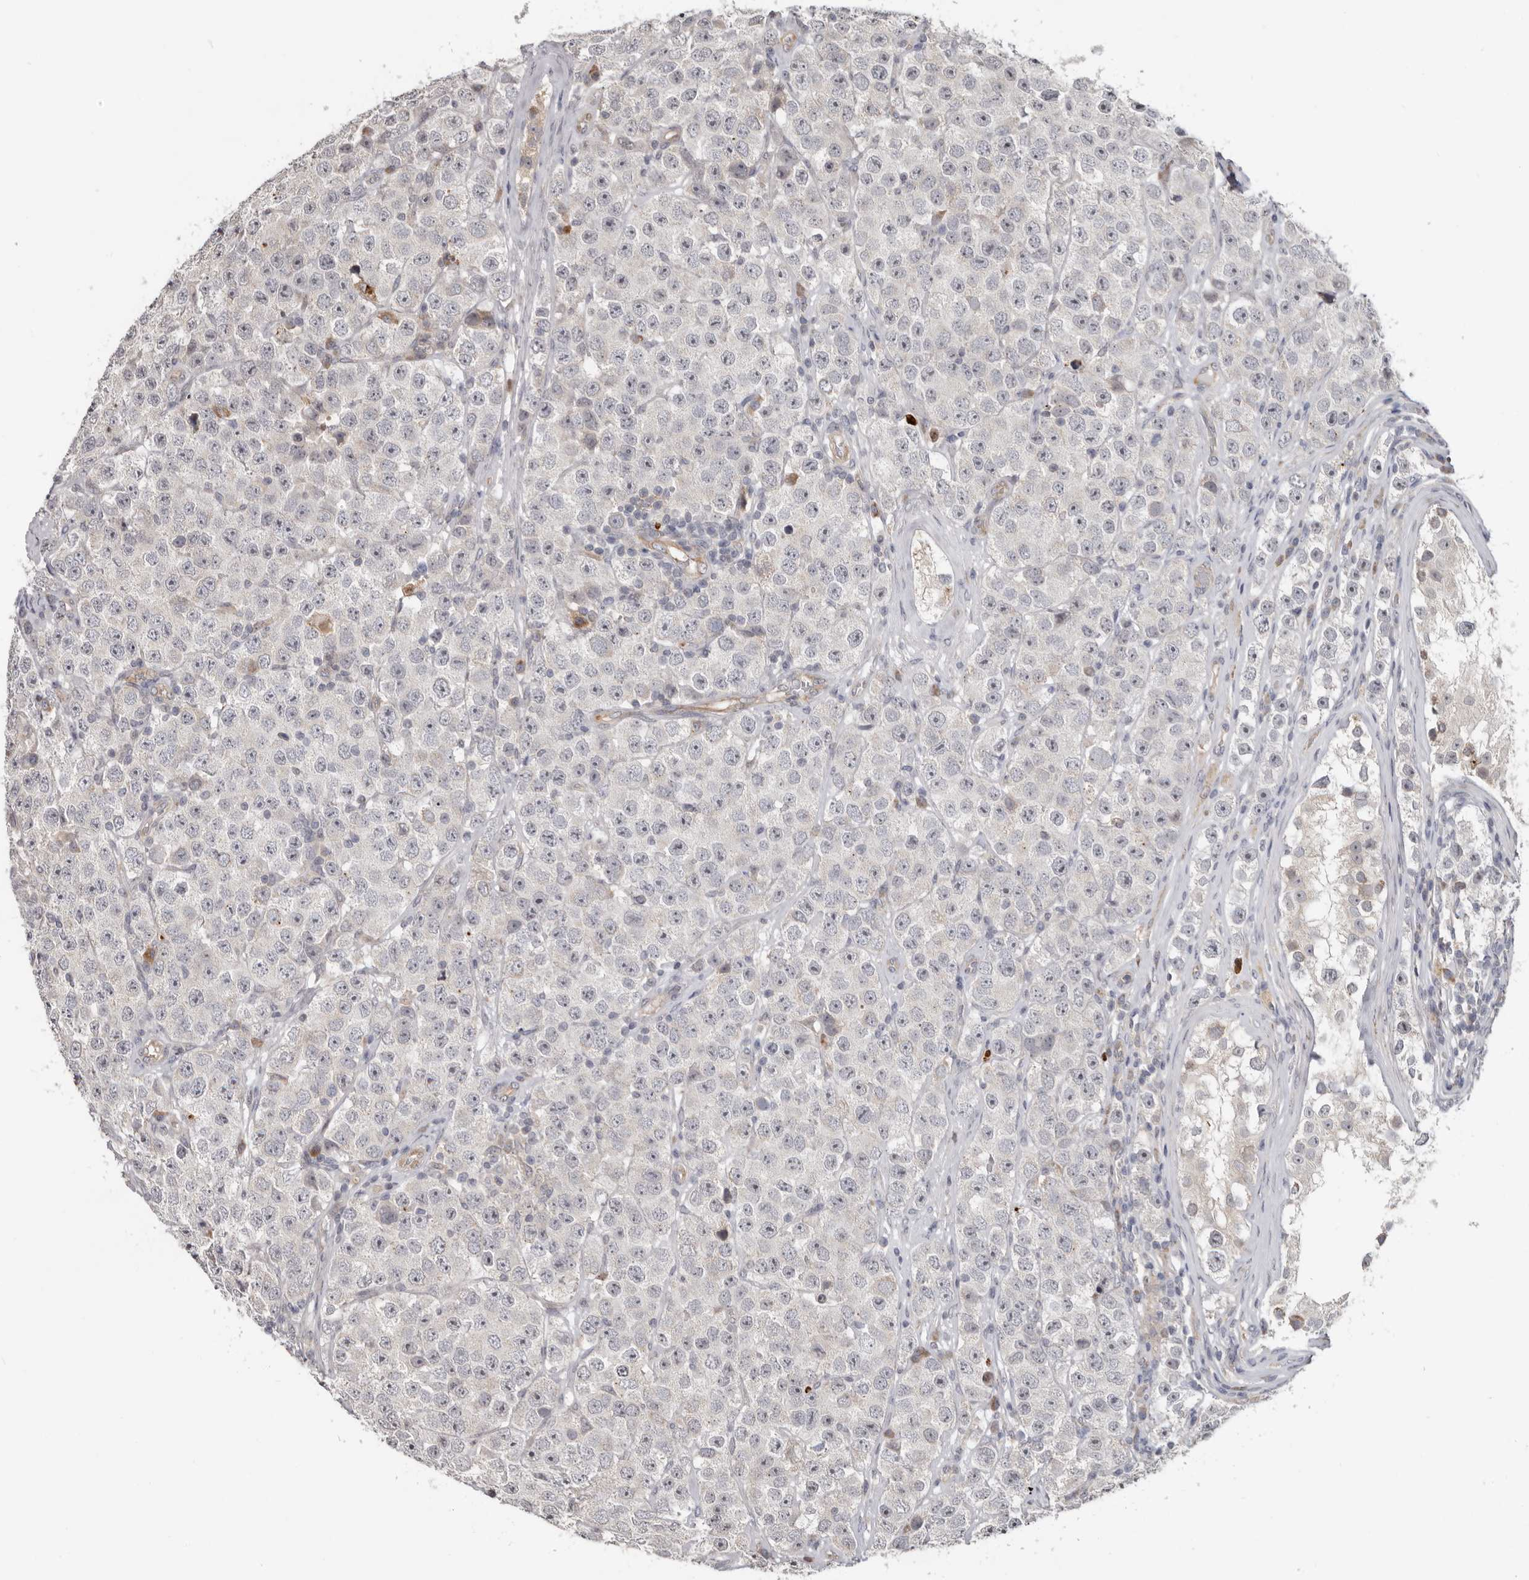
{"staining": {"intensity": "negative", "quantity": "none", "location": "none"}, "tissue": "testis cancer", "cell_type": "Tumor cells", "image_type": "cancer", "snomed": [{"axis": "morphology", "description": "Seminoma, NOS"}, {"axis": "morphology", "description": "Carcinoma, Embryonal, NOS"}, {"axis": "topography", "description": "Testis"}], "caption": "Tumor cells show no significant protein staining in testis seminoma.", "gene": "BAD", "patient": {"sex": "male", "age": 28}}